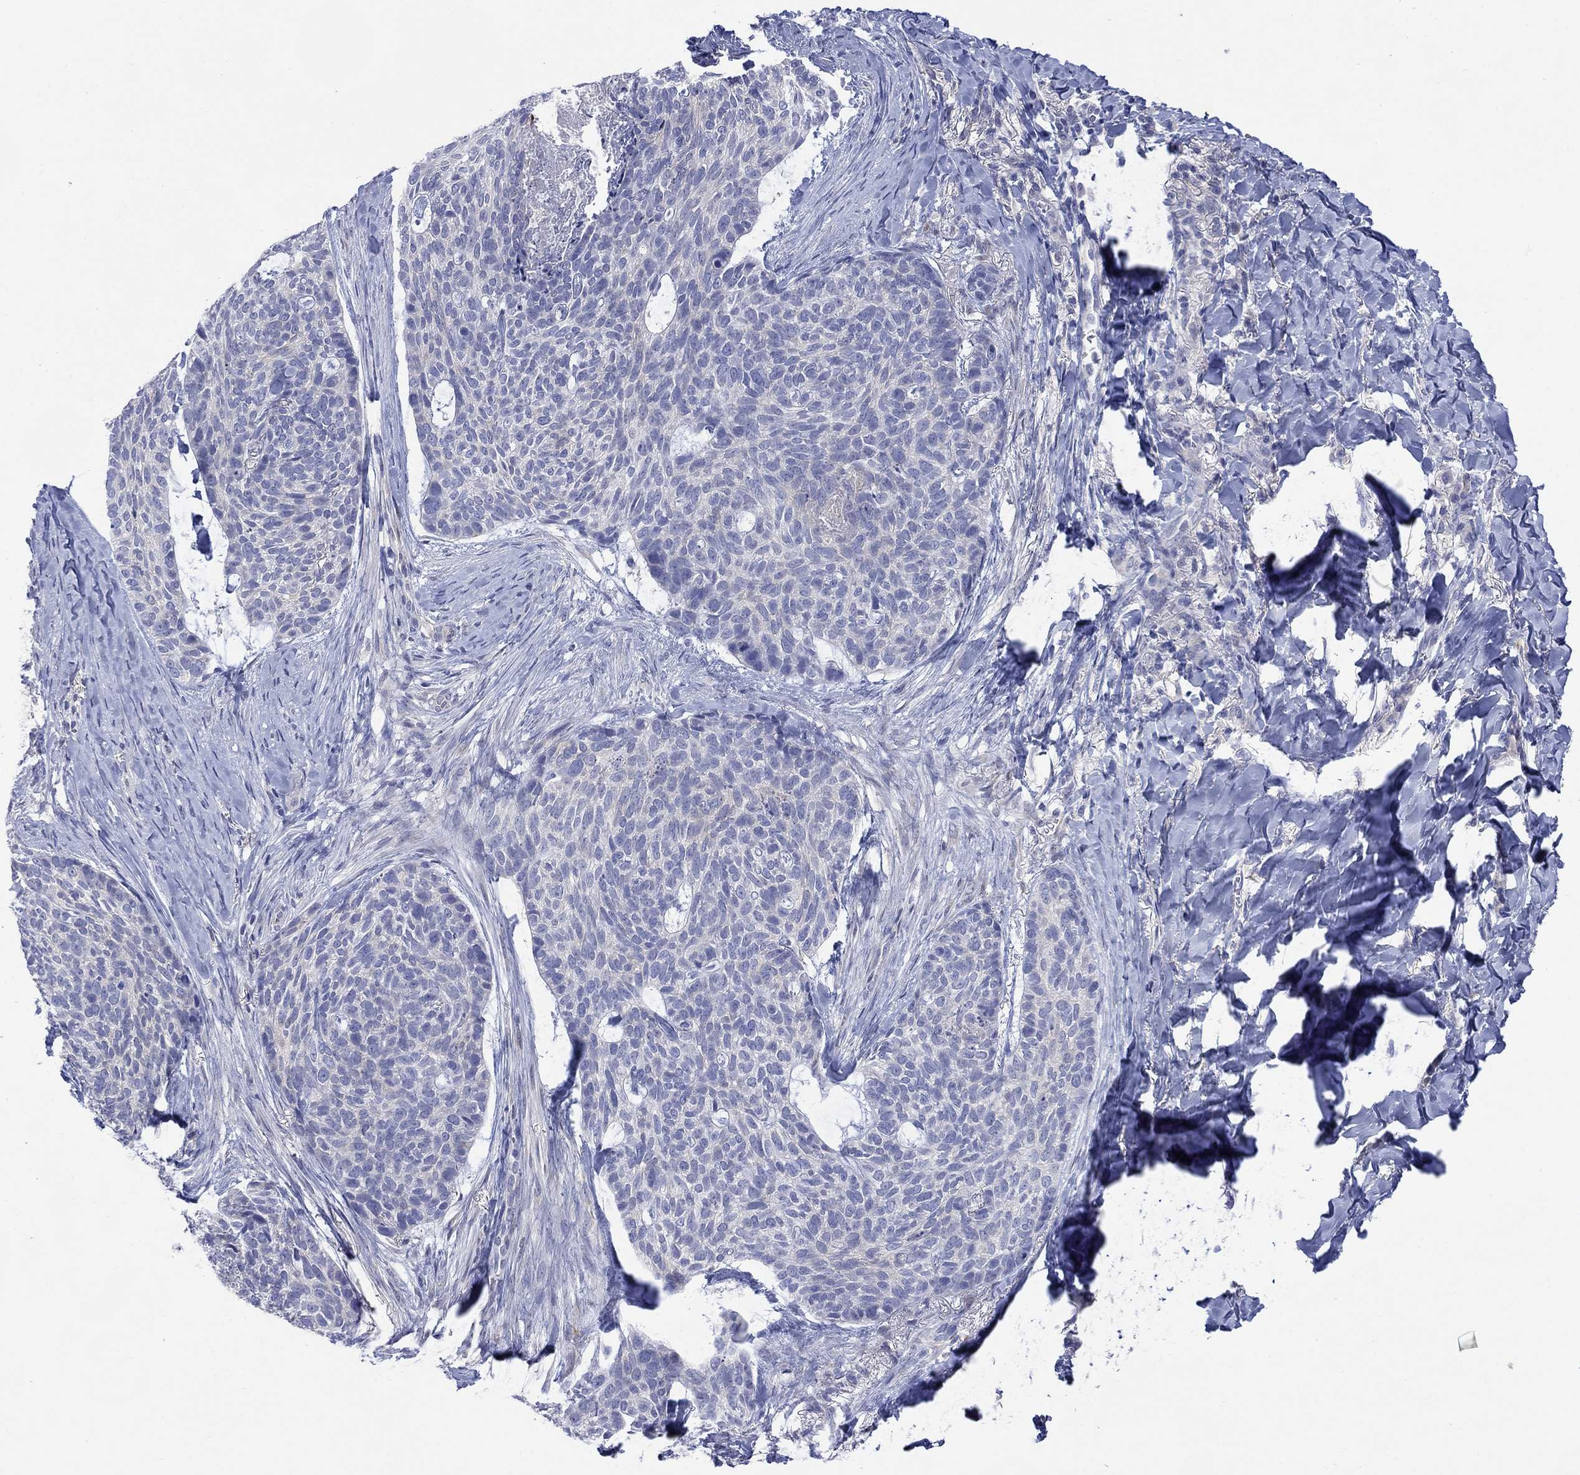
{"staining": {"intensity": "negative", "quantity": "none", "location": "none"}, "tissue": "skin cancer", "cell_type": "Tumor cells", "image_type": "cancer", "snomed": [{"axis": "morphology", "description": "Basal cell carcinoma"}, {"axis": "topography", "description": "Skin"}], "caption": "An image of human skin cancer (basal cell carcinoma) is negative for staining in tumor cells.", "gene": "PTPRZ1", "patient": {"sex": "female", "age": 69}}